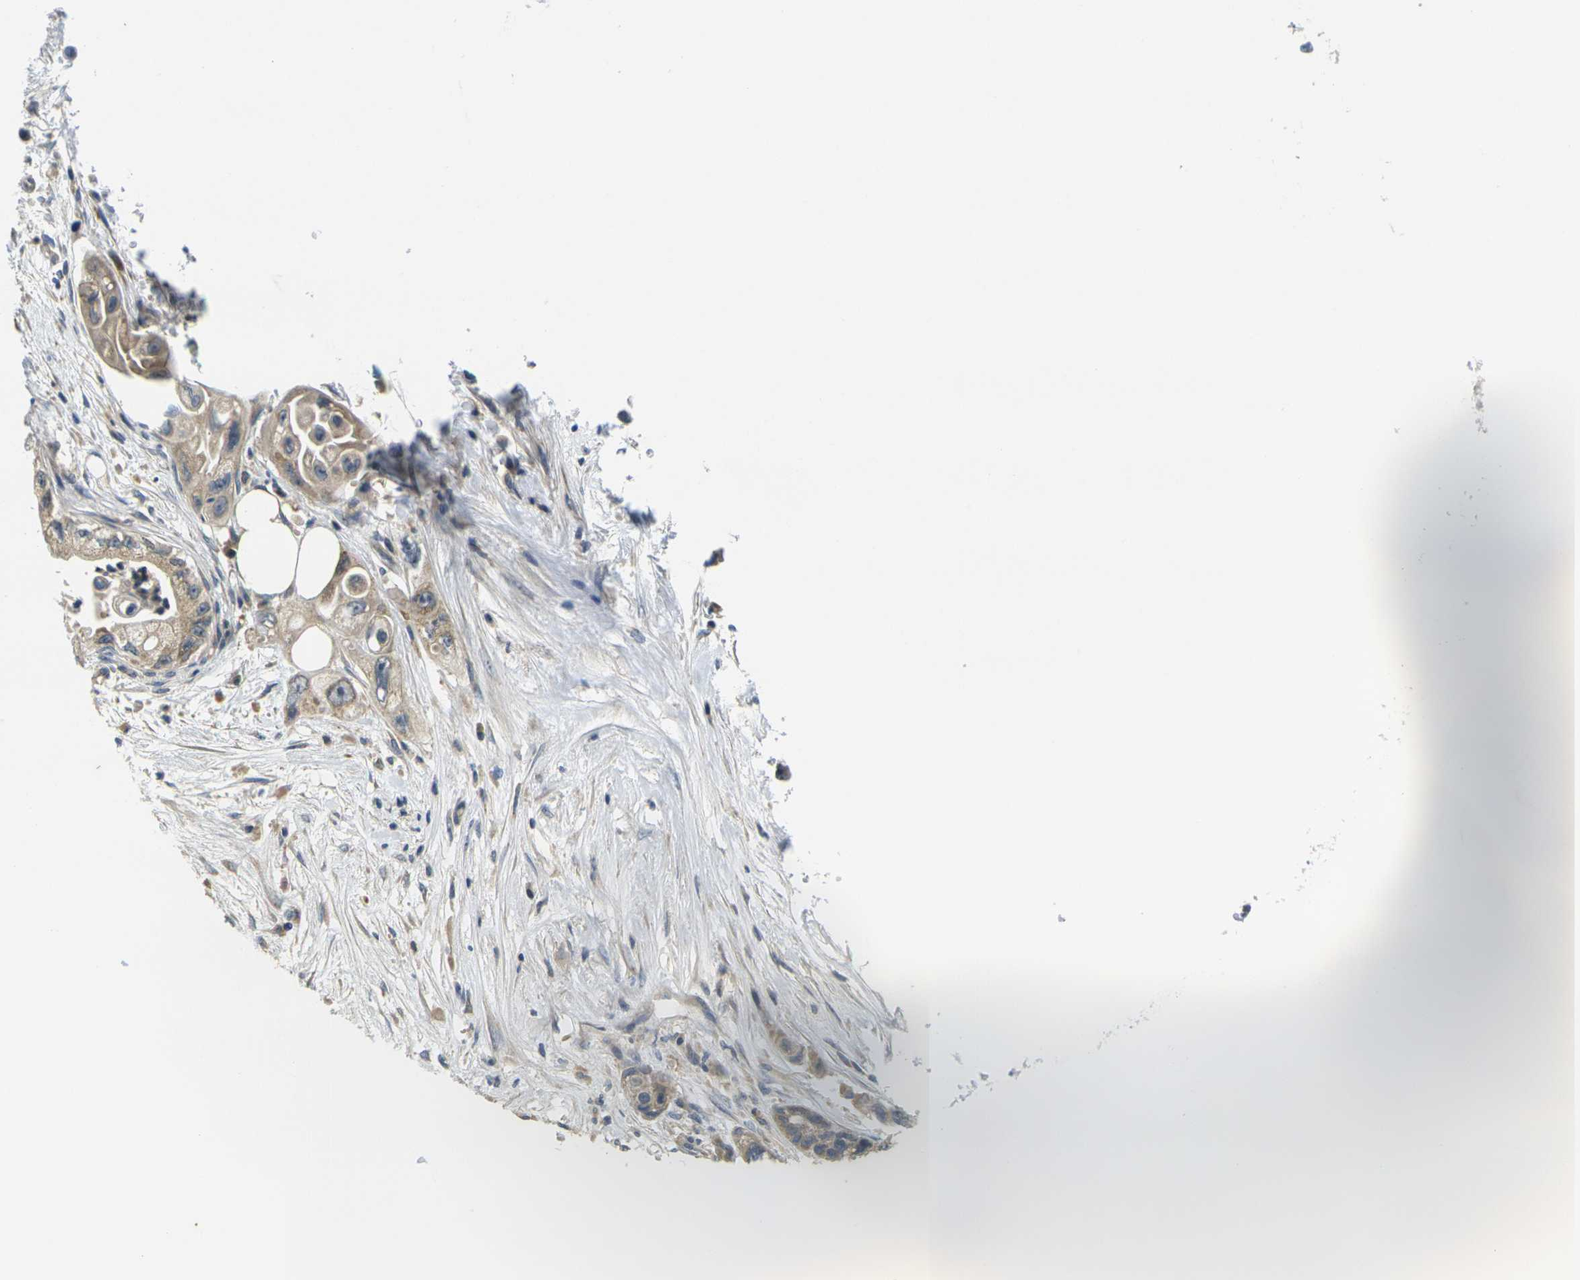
{"staining": {"intensity": "weak", "quantity": ">75%", "location": "cytoplasmic/membranous"}, "tissue": "pancreatic cancer", "cell_type": "Tumor cells", "image_type": "cancer", "snomed": [{"axis": "morphology", "description": "Normal tissue, NOS"}, {"axis": "topography", "description": "Pancreas"}], "caption": "Pancreatic cancer tissue displays weak cytoplasmic/membranous positivity in approximately >75% of tumor cells, visualized by immunohistochemistry.", "gene": "MINAR2", "patient": {"sex": "male", "age": 42}}